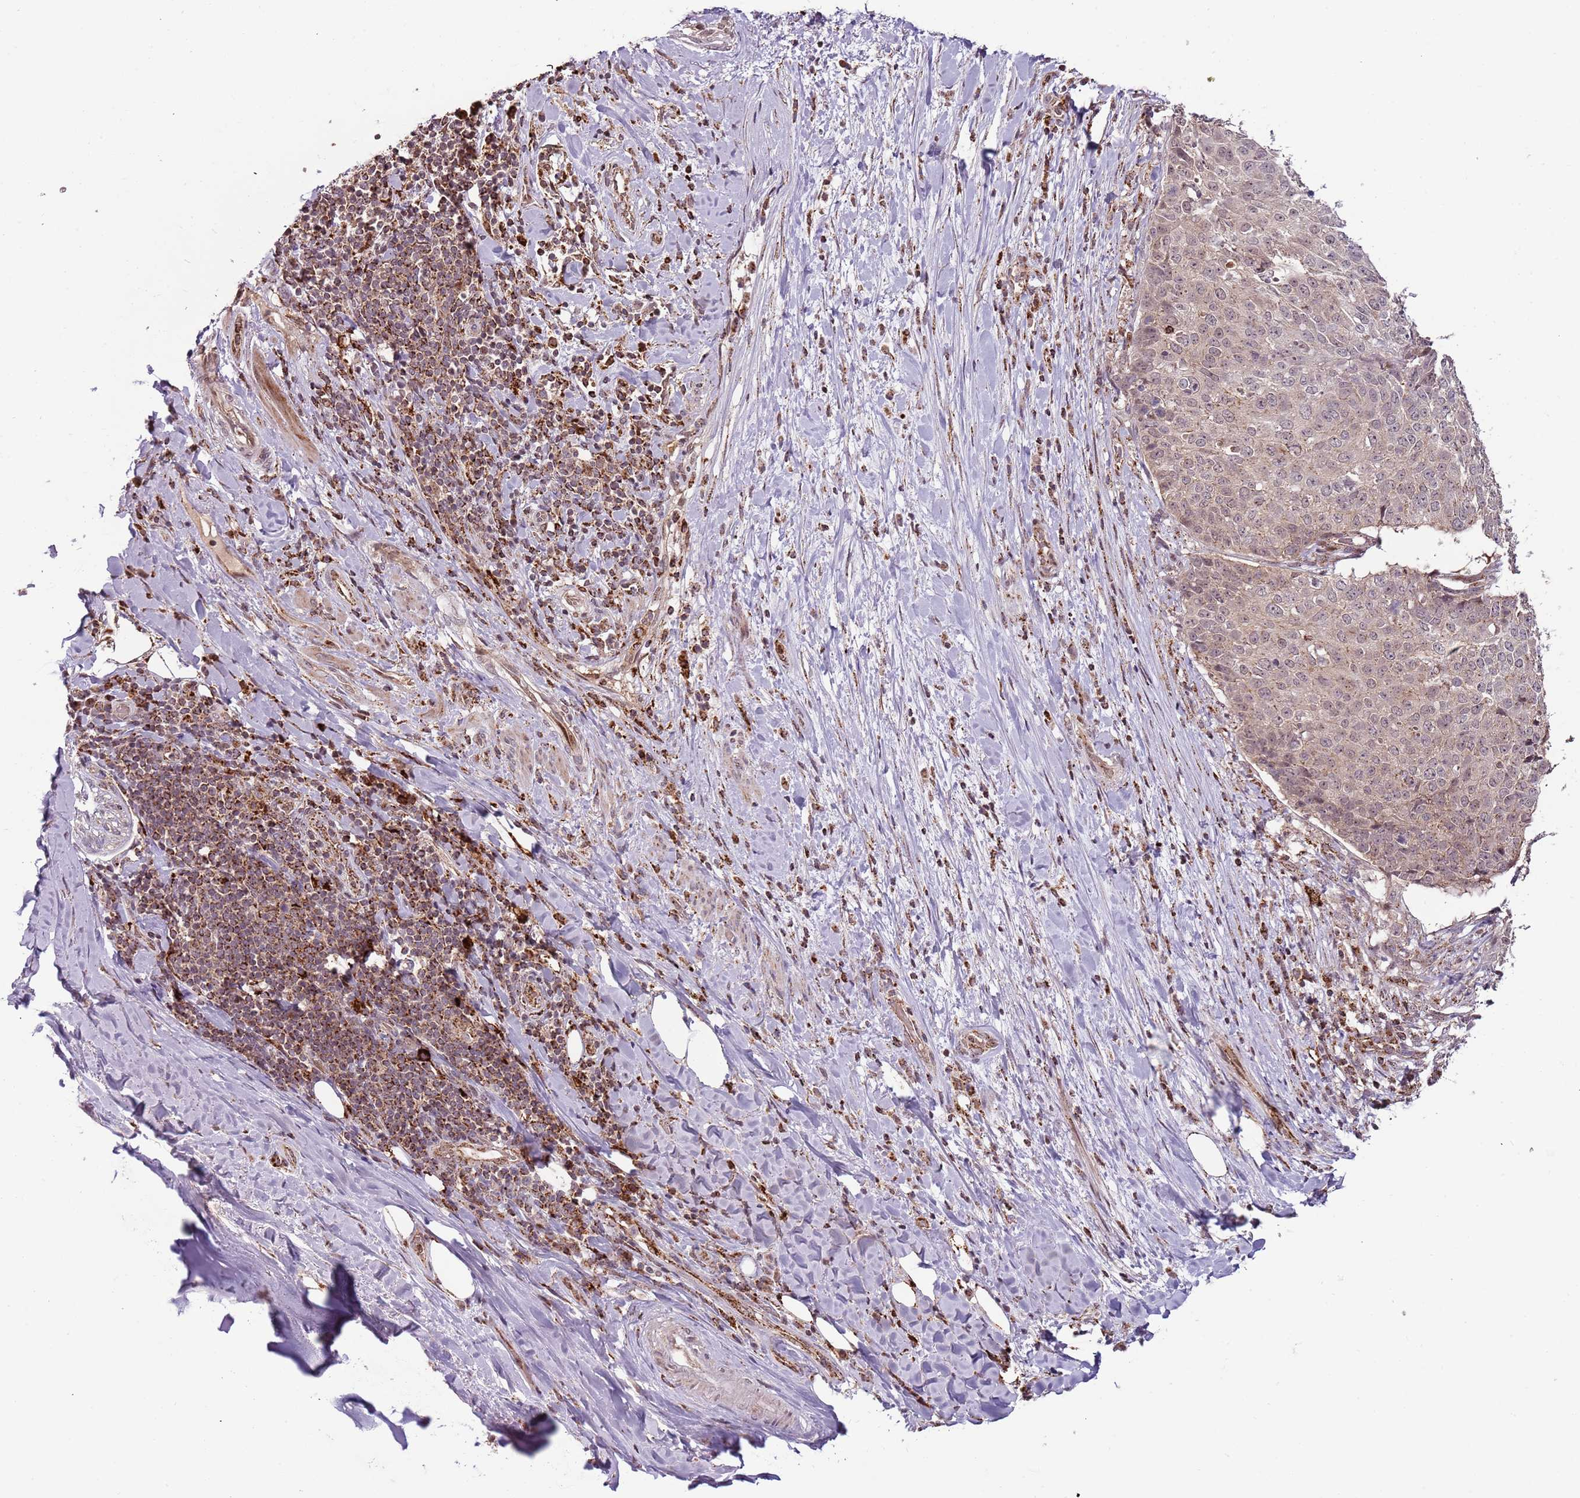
{"staining": {"intensity": "negative", "quantity": "none", "location": "none"}, "tissue": "adipose tissue", "cell_type": "Adipocytes", "image_type": "normal", "snomed": [{"axis": "morphology", "description": "Normal tissue, NOS"}, {"axis": "morphology", "description": "Squamous cell carcinoma, NOS"}, {"axis": "topography", "description": "Bronchus"}, {"axis": "topography", "description": "Lung"}], "caption": "Human adipose tissue stained for a protein using immunohistochemistry (IHC) displays no positivity in adipocytes.", "gene": "ULK3", "patient": {"sex": "male", "age": 64}}